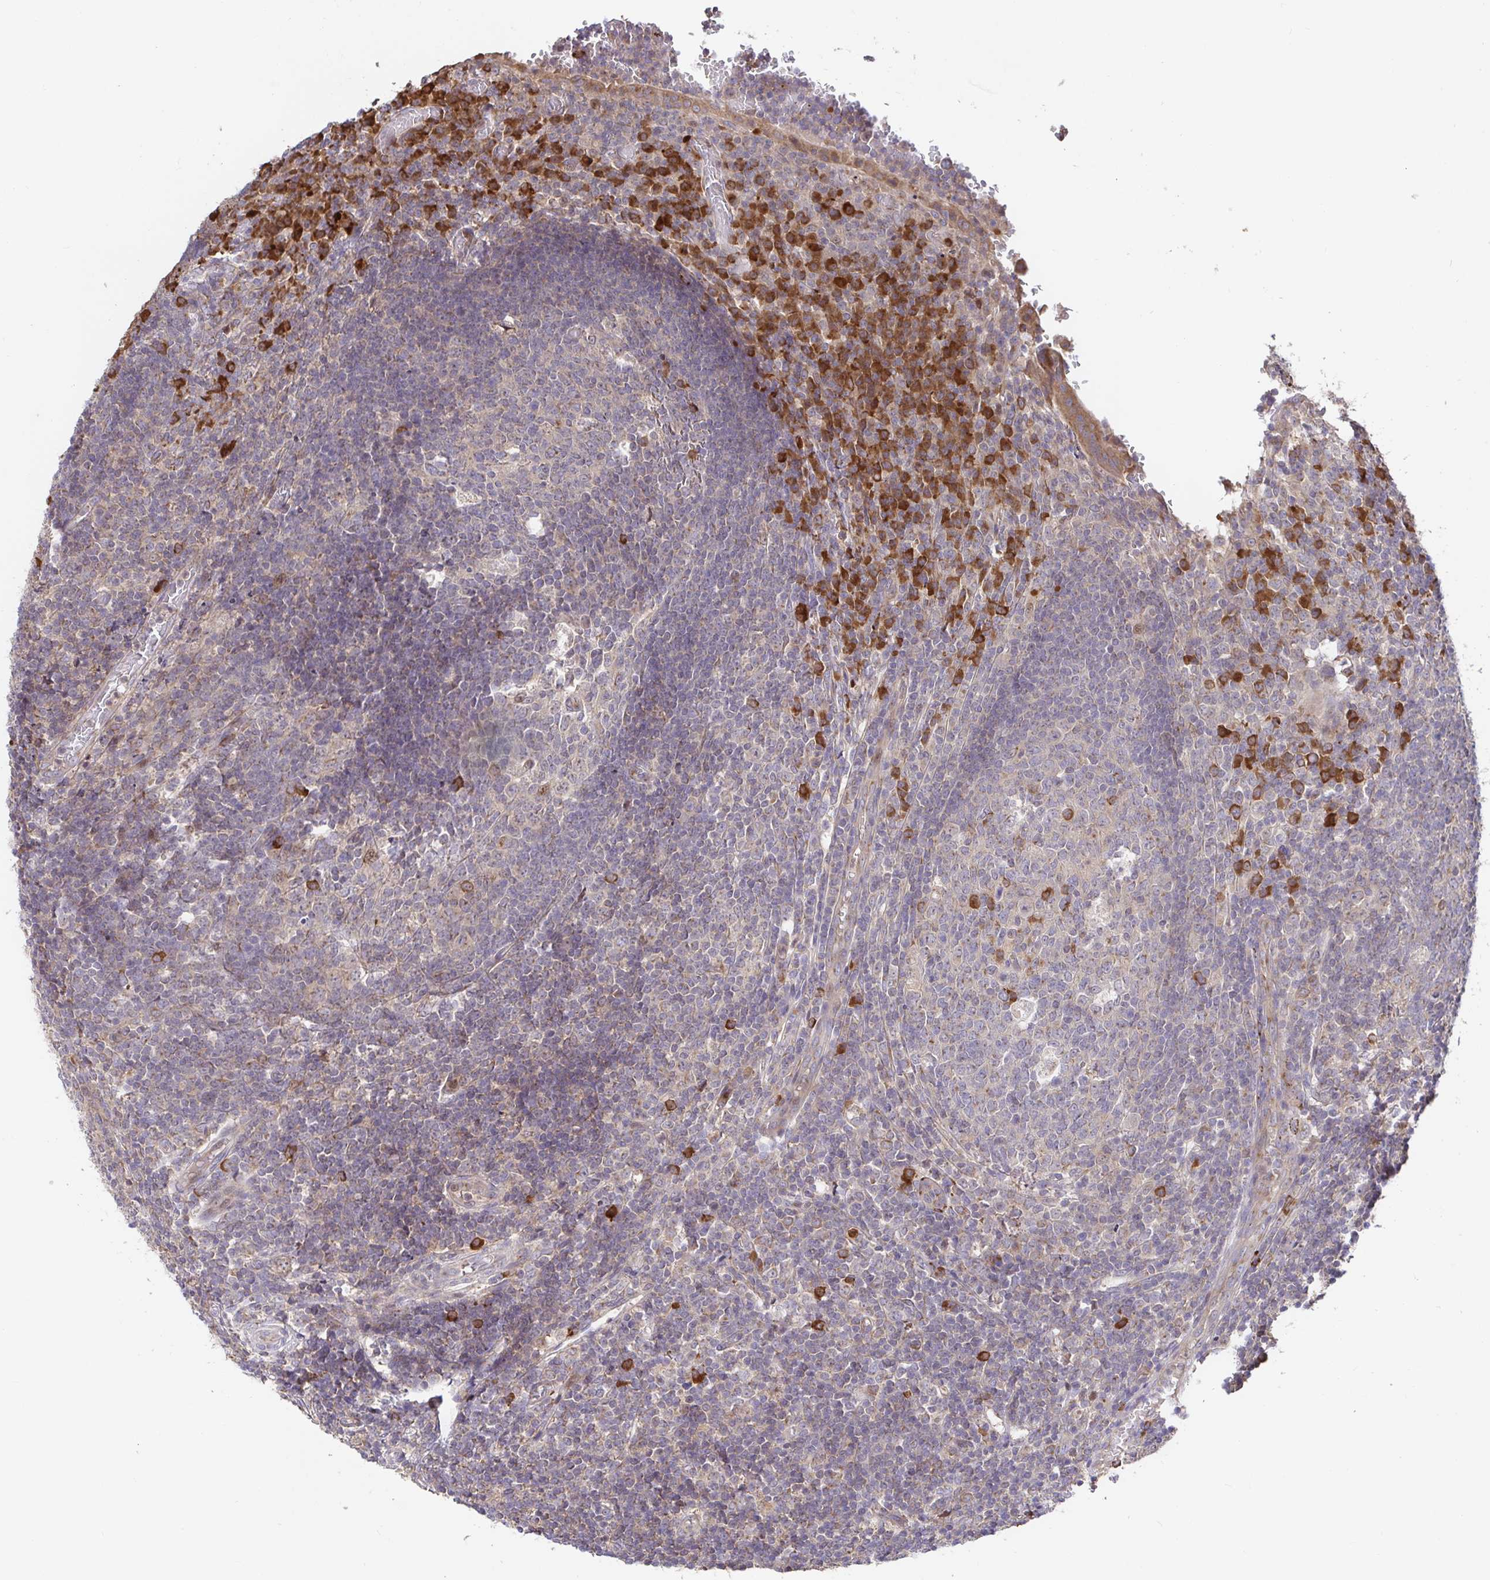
{"staining": {"intensity": "moderate", "quantity": ">75%", "location": "cytoplasmic/membranous"}, "tissue": "appendix", "cell_type": "Glandular cells", "image_type": "normal", "snomed": [{"axis": "morphology", "description": "Normal tissue, NOS"}, {"axis": "topography", "description": "Appendix"}], "caption": "Immunohistochemistry (IHC) staining of benign appendix, which displays medium levels of moderate cytoplasmic/membranous positivity in approximately >75% of glandular cells indicating moderate cytoplasmic/membranous protein positivity. The staining was performed using DAB (3,3'-diaminobenzidine) (brown) for protein detection and nuclei were counterstained in hematoxylin (blue).", "gene": "ELP1", "patient": {"sex": "male", "age": 18}}